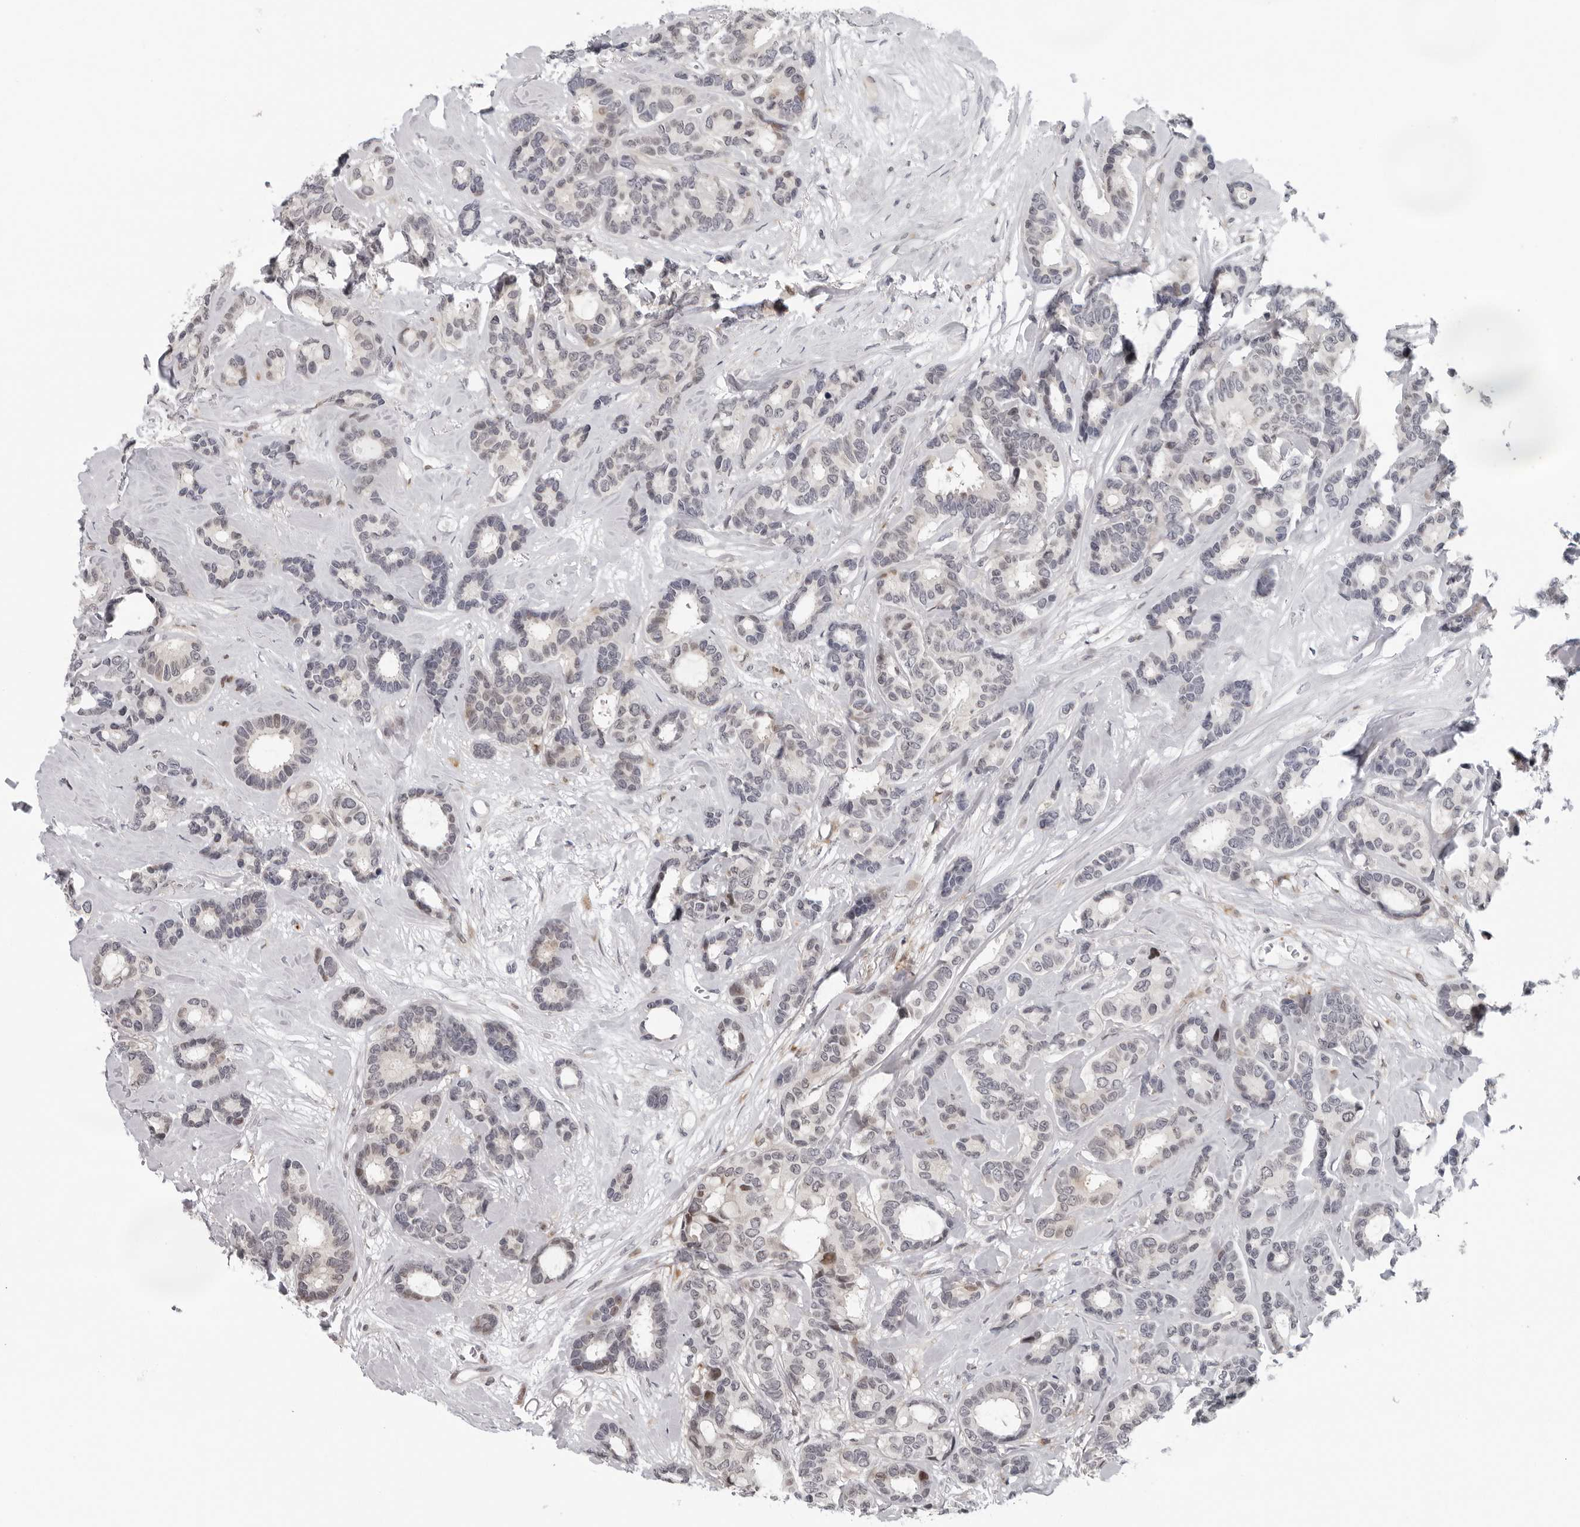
{"staining": {"intensity": "negative", "quantity": "none", "location": "none"}, "tissue": "breast cancer", "cell_type": "Tumor cells", "image_type": "cancer", "snomed": [{"axis": "morphology", "description": "Duct carcinoma"}, {"axis": "topography", "description": "Breast"}], "caption": "There is no significant positivity in tumor cells of intraductal carcinoma (breast). Brightfield microscopy of IHC stained with DAB (3,3'-diaminobenzidine) (brown) and hematoxylin (blue), captured at high magnification.", "gene": "PIP4K2C", "patient": {"sex": "female", "age": 87}}